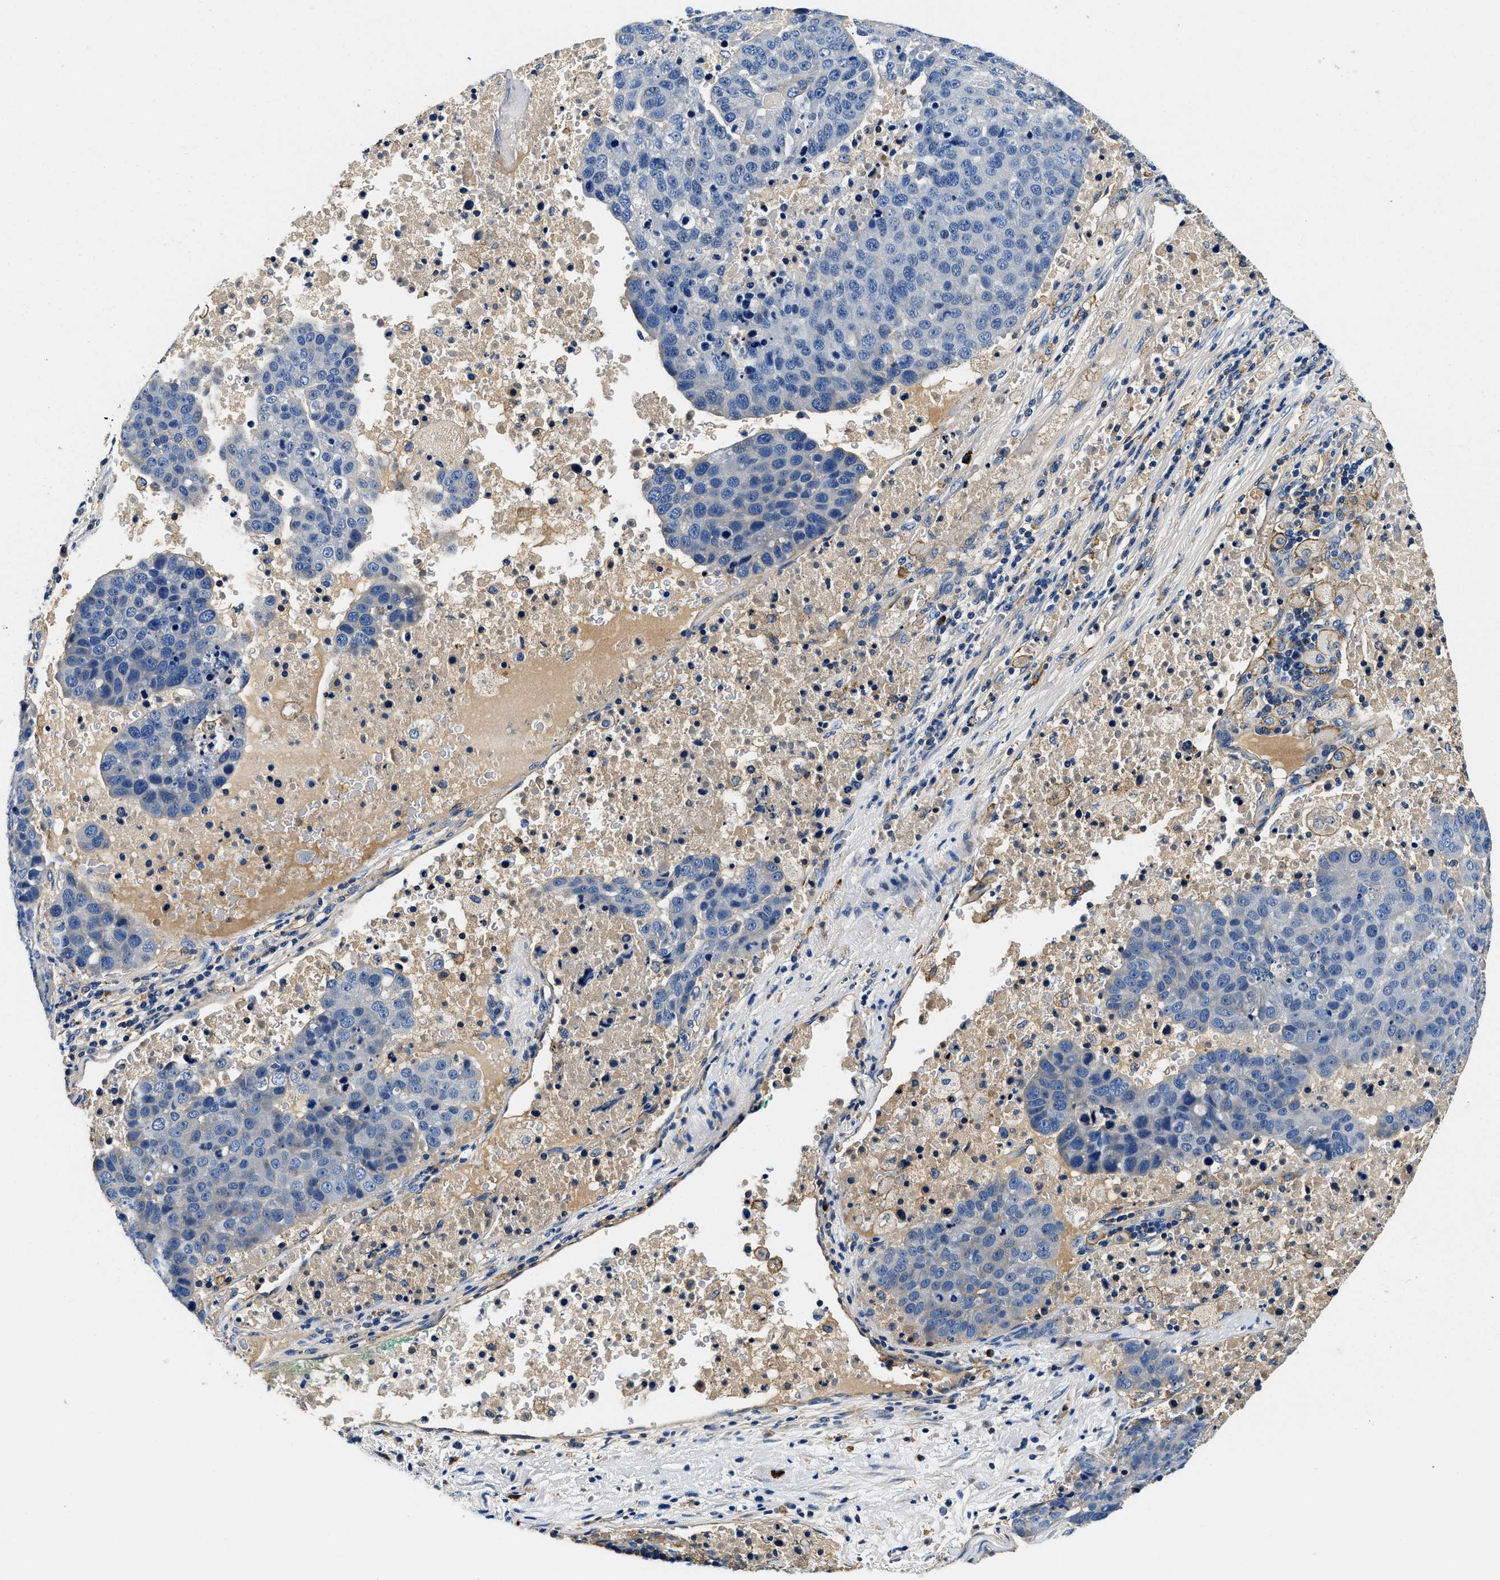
{"staining": {"intensity": "negative", "quantity": "none", "location": "none"}, "tissue": "pancreatic cancer", "cell_type": "Tumor cells", "image_type": "cancer", "snomed": [{"axis": "morphology", "description": "Adenocarcinoma, NOS"}, {"axis": "topography", "description": "Pancreas"}], "caption": "Tumor cells show no significant staining in pancreatic cancer (adenocarcinoma).", "gene": "ZFAND3", "patient": {"sex": "female", "age": 61}}